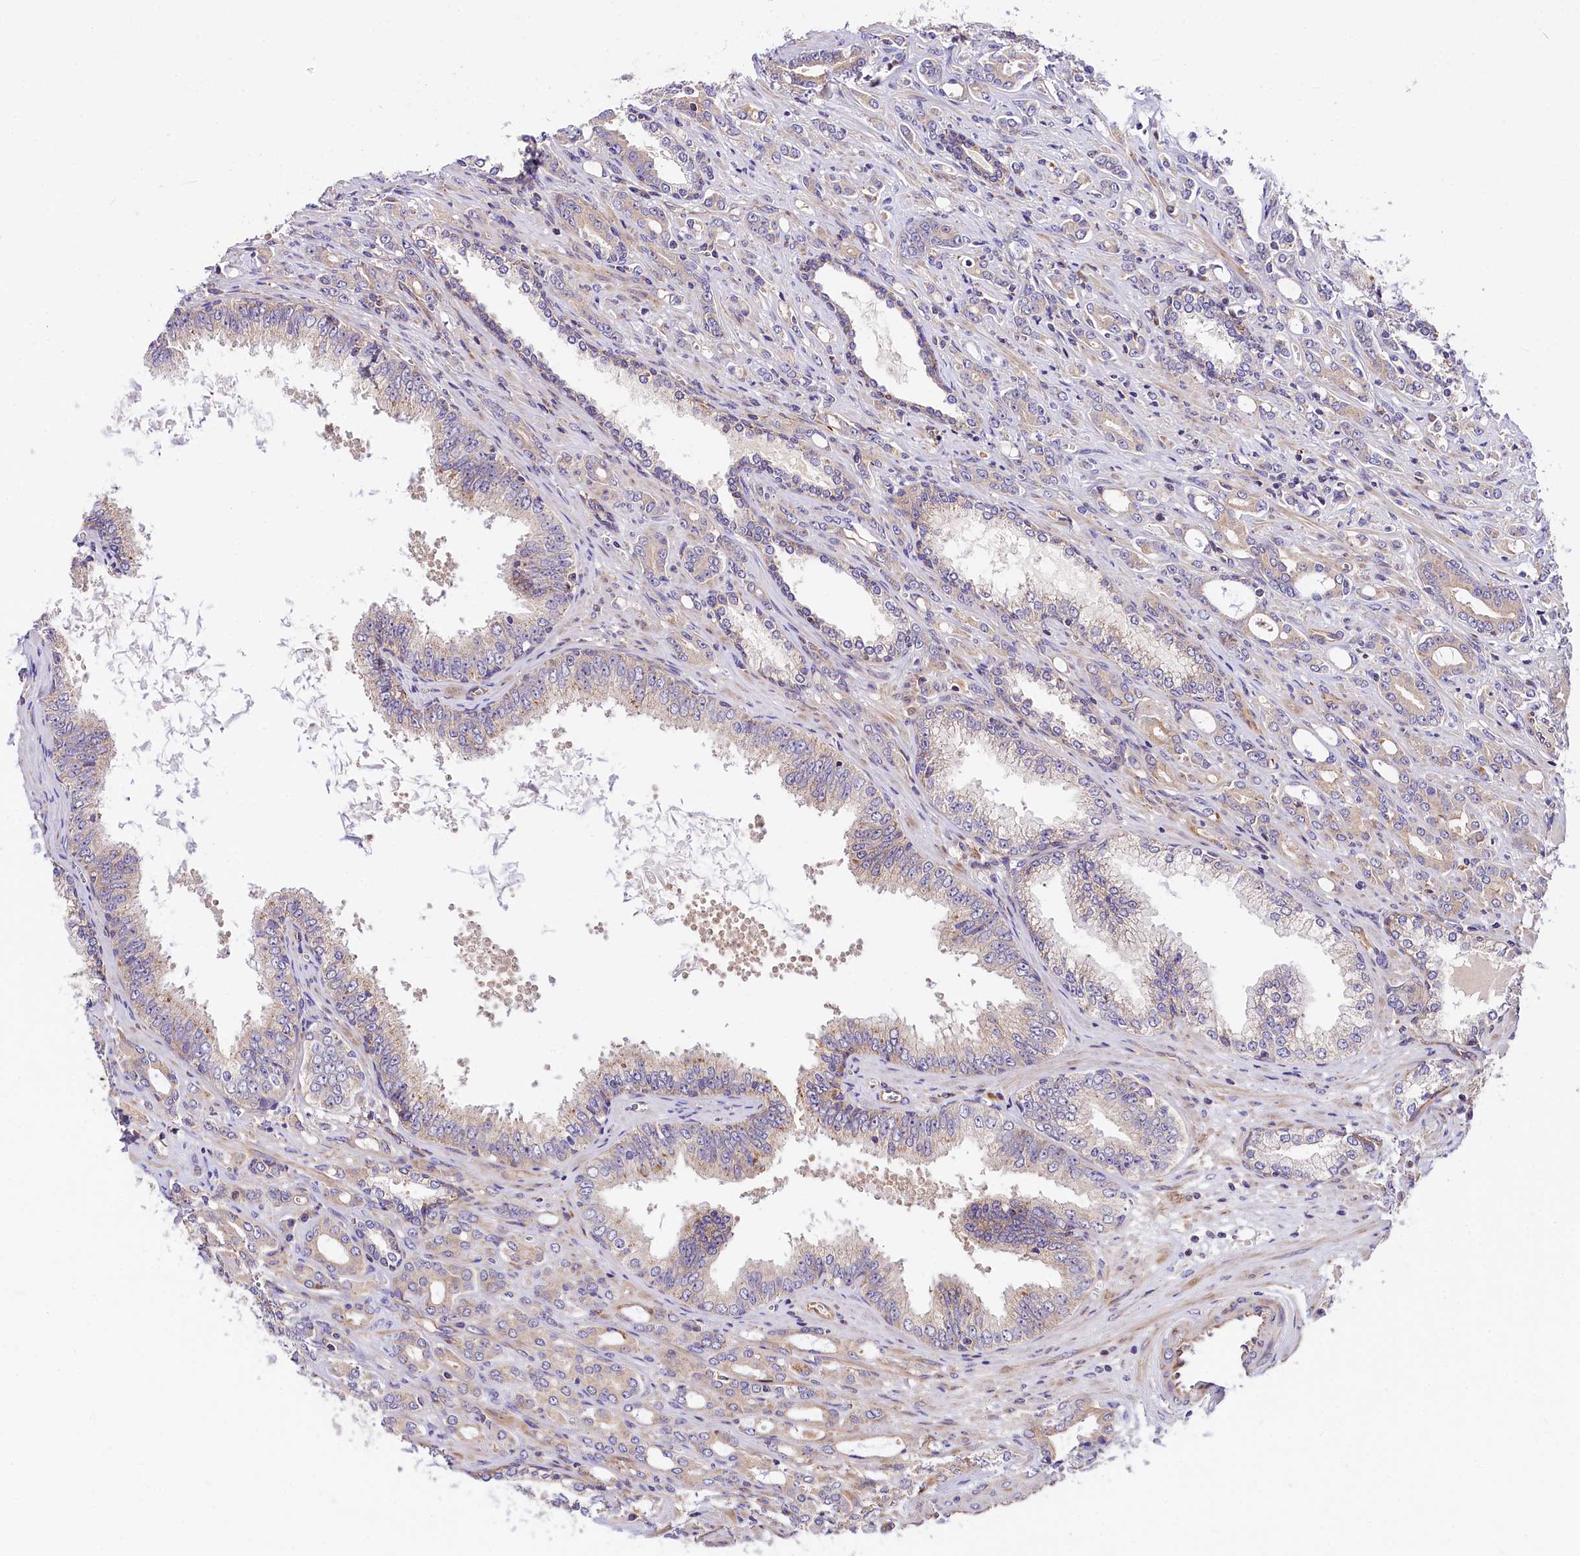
{"staining": {"intensity": "weak", "quantity": "<25%", "location": "cytoplasmic/membranous"}, "tissue": "prostate cancer", "cell_type": "Tumor cells", "image_type": "cancer", "snomed": [{"axis": "morphology", "description": "Adenocarcinoma, High grade"}, {"axis": "topography", "description": "Prostate"}], "caption": "Protein analysis of prostate cancer reveals no significant positivity in tumor cells. (DAB (3,3'-diaminobenzidine) IHC visualized using brightfield microscopy, high magnification).", "gene": "ARMC6", "patient": {"sex": "male", "age": 72}}